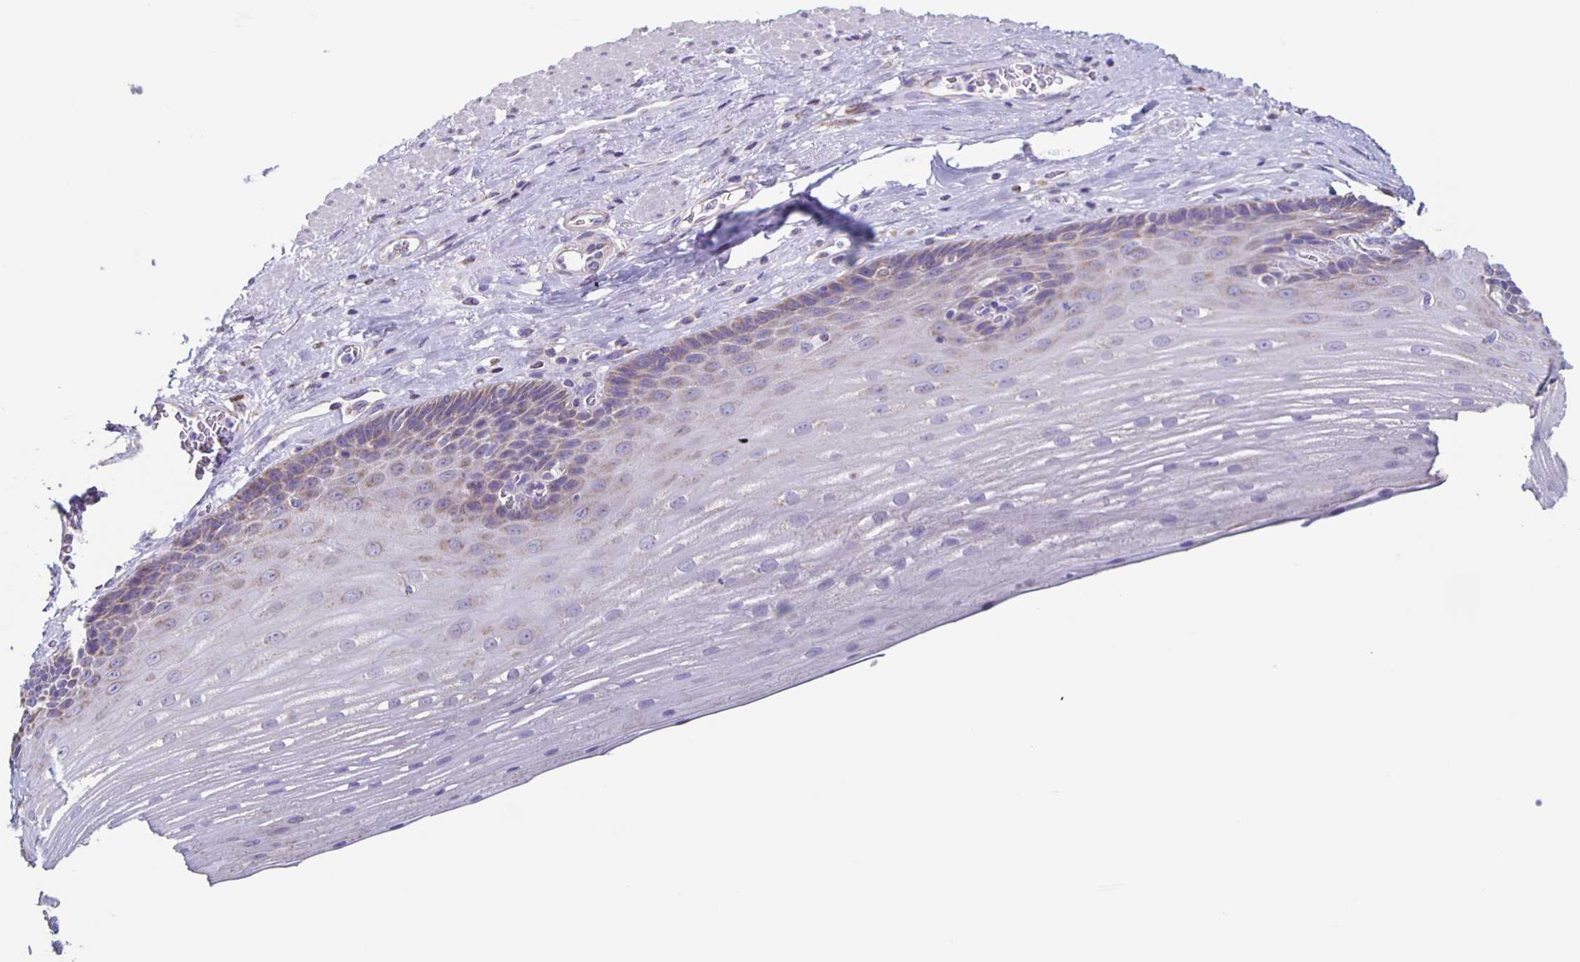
{"staining": {"intensity": "weak", "quantity": "<25%", "location": "cytoplasmic/membranous"}, "tissue": "esophagus", "cell_type": "Squamous epithelial cells", "image_type": "normal", "snomed": [{"axis": "morphology", "description": "Normal tissue, NOS"}, {"axis": "topography", "description": "Esophagus"}], "caption": "The histopathology image displays no significant expression in squamous epithelial cells of esophagus.", "gene": "TPPP", "patient": {"sex": "male", "age": 62}}